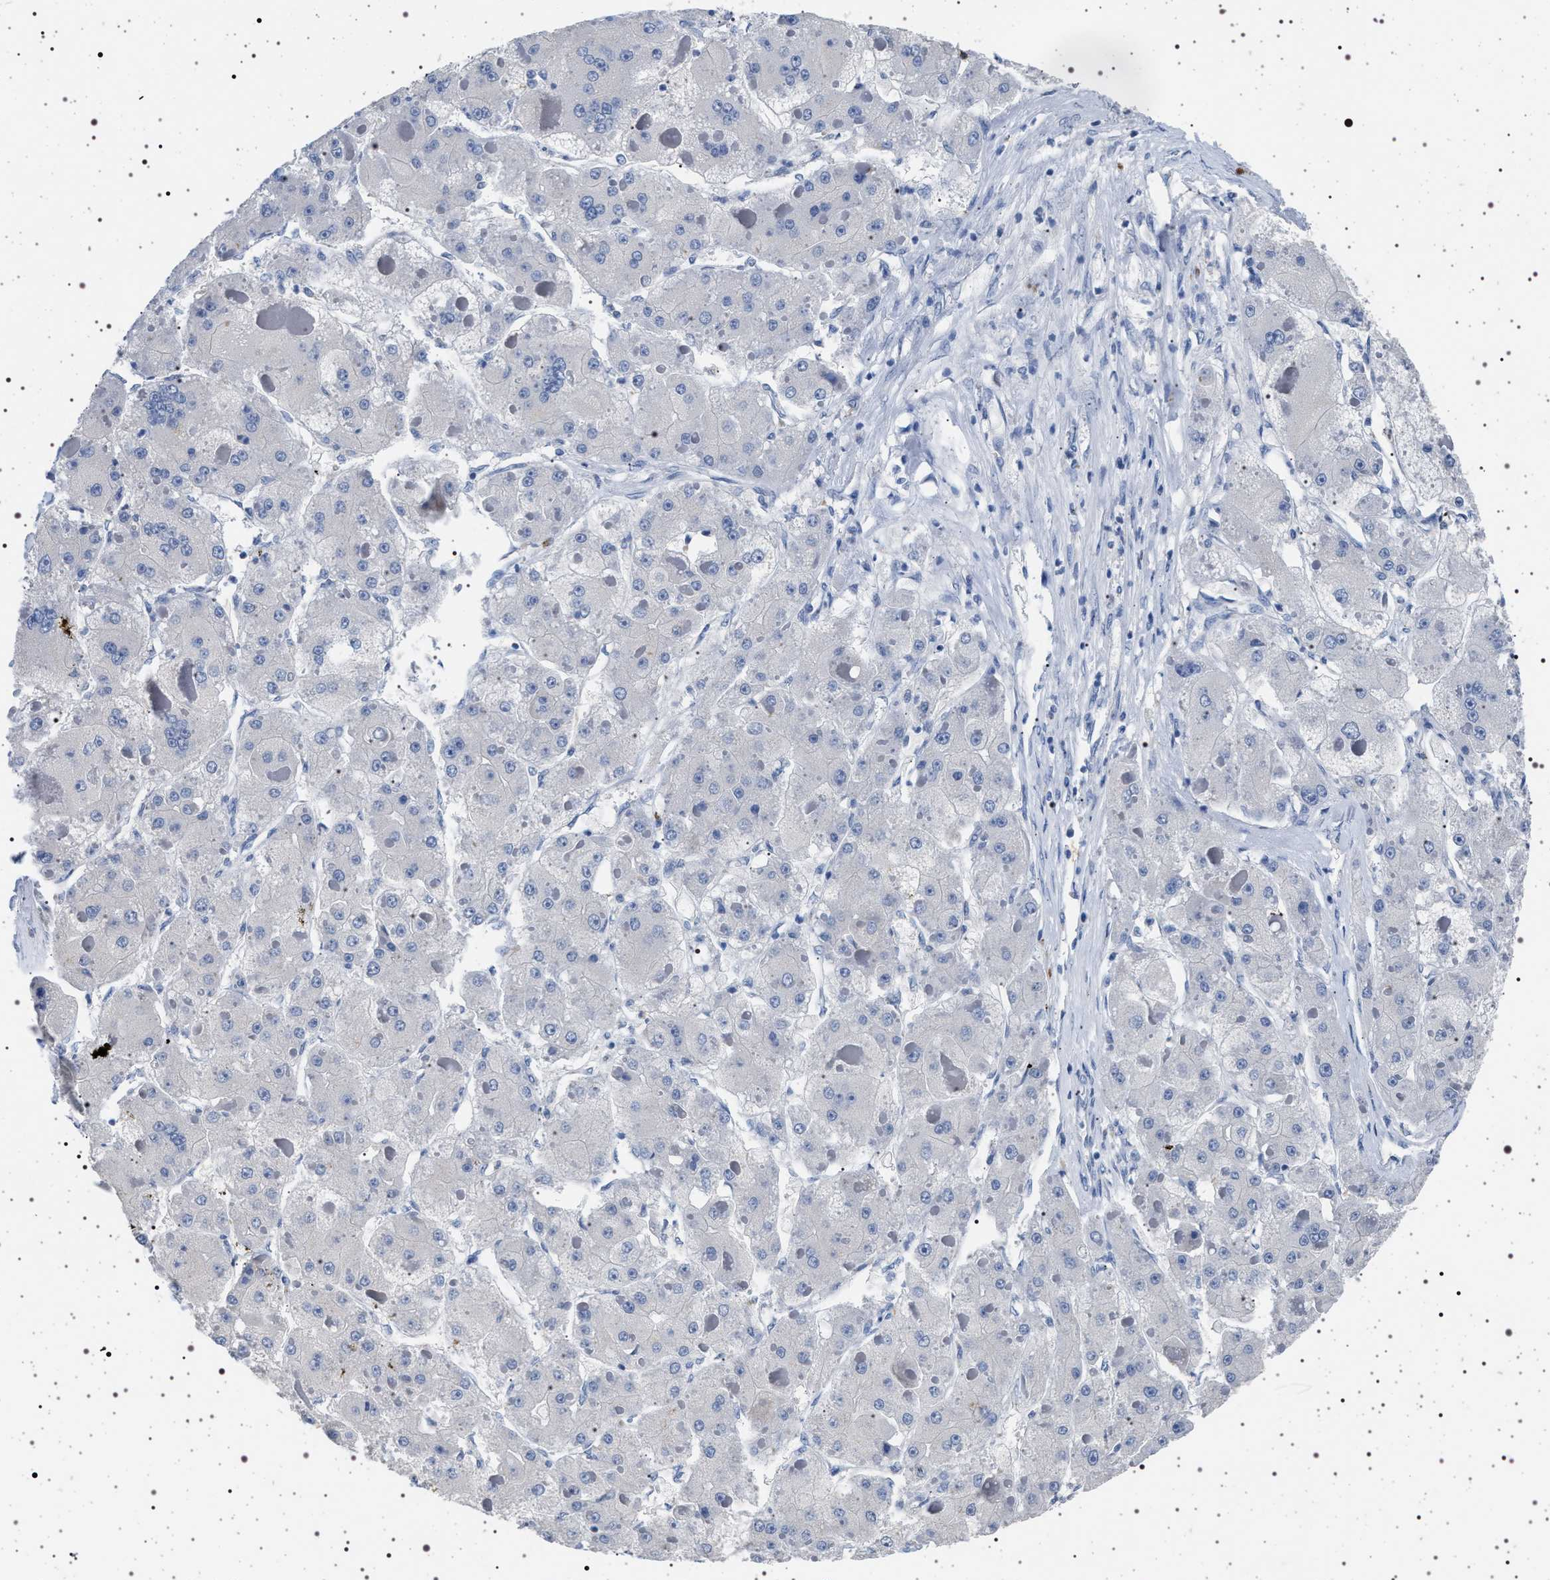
{"staining": {"intensity": "negative", "quantity": "none", "location": "none"}, "tissue": "liver cancer", "cell_type": "Tumor cells", "image_type": "cancer", "snomed": [{"axis": "morphology", "description": "Carcinoma, Hepatocellular, NOS"}, {"axis": "topography", "description": "Liver"}], "caption": "The micrograph demonstrates no significant staining in tumor cells of liver cancer.", "gene": "NAT9", "patient": {"sex": "female", "age": 73}}